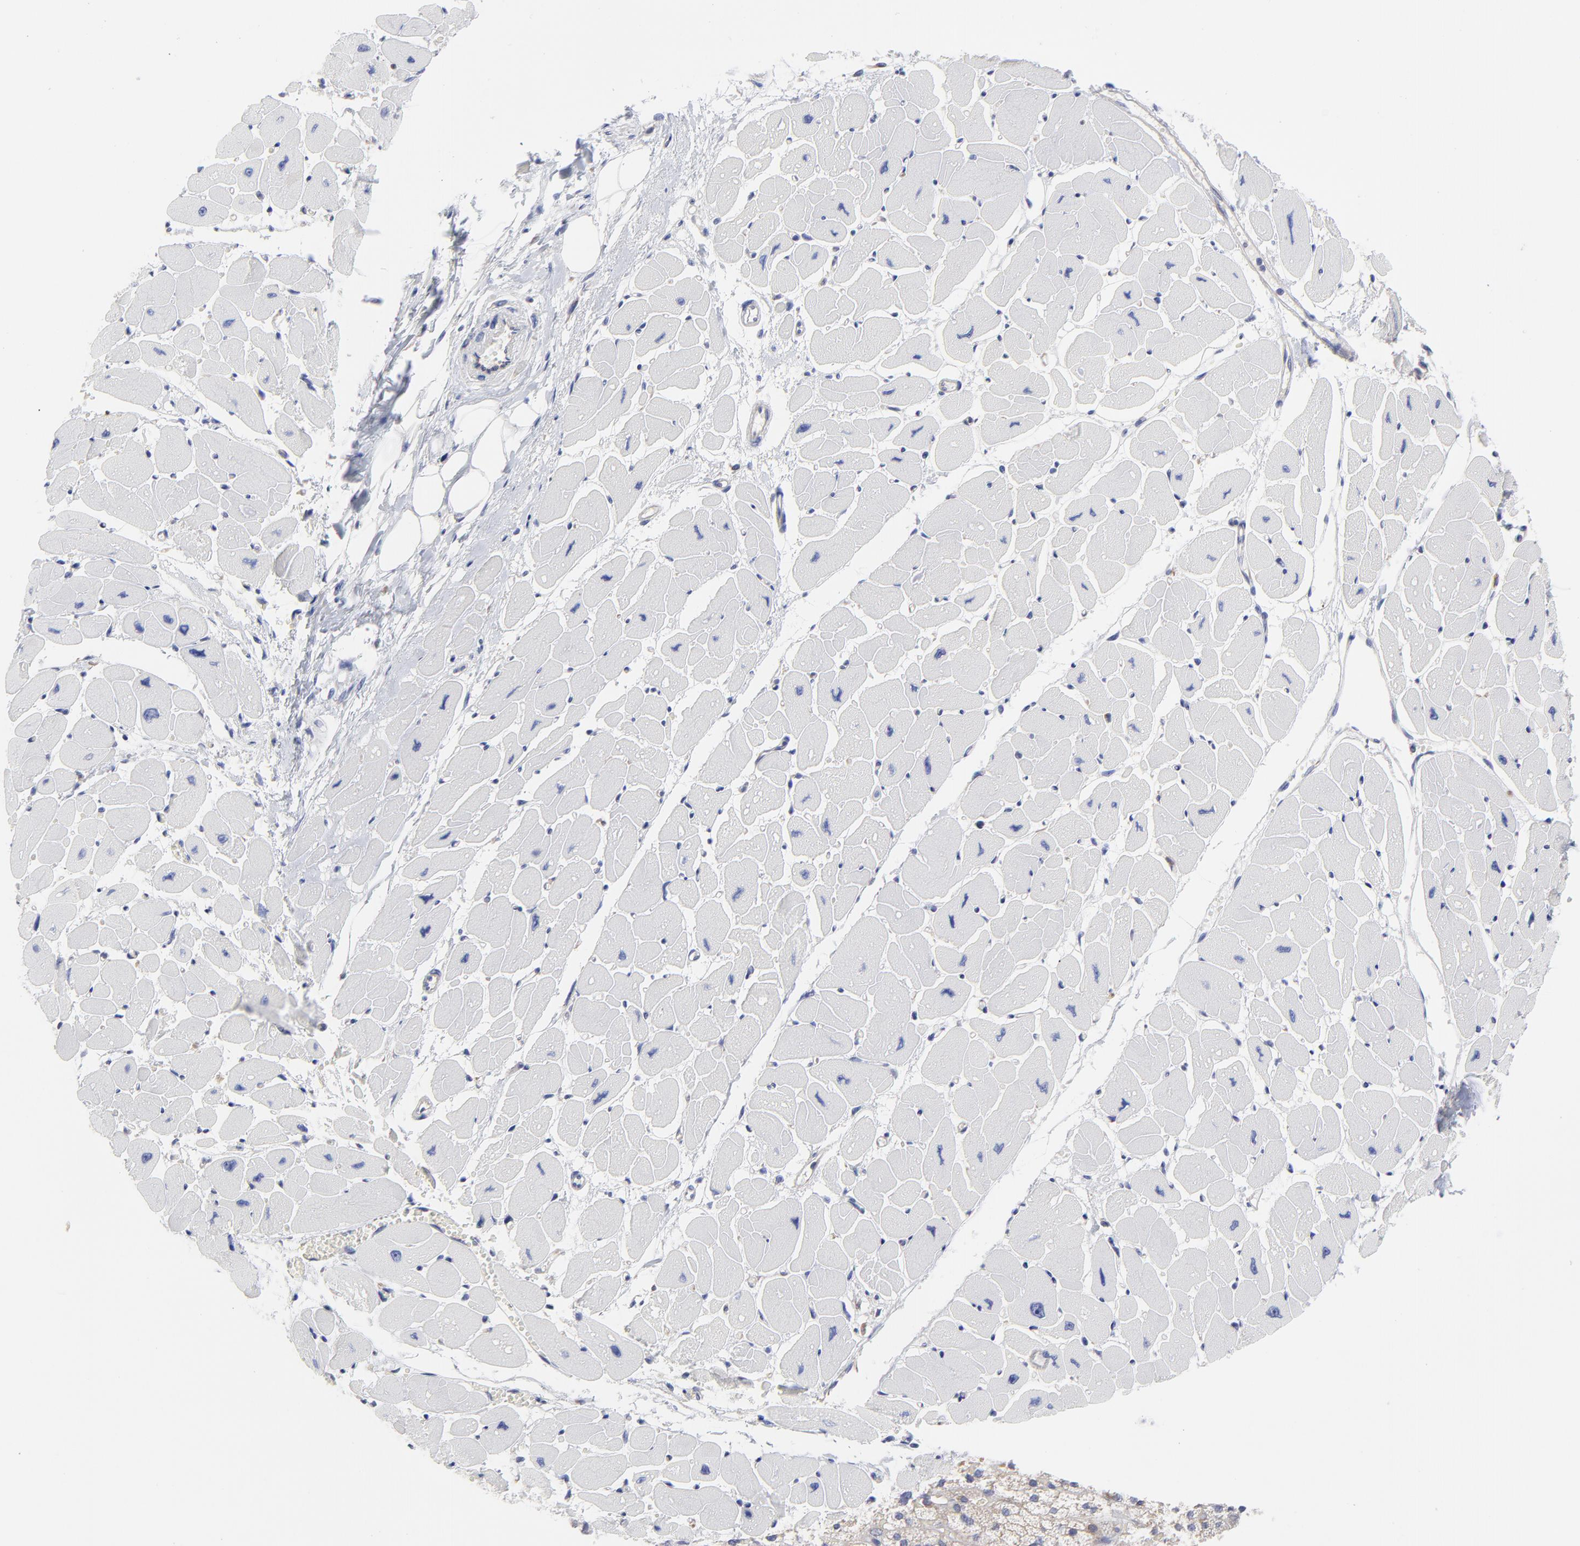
{"staining": {"intensity": "negative", "quantity": "none", "location": "none"}, "tissue": "heart muscle", "cell_type": "Cardiomyocytes", "image_type": "normal", "snomed": [{"axis": "morphology", "description": "Normal tissue, NOS"}, {"axis": "topography", "description": "Heart"}], "caption": "The image shows no significant staining in cardiomyocytes of heart muscle.", "gene": "MOSPD2", "patient": {"sex": "female", "age": 54}}